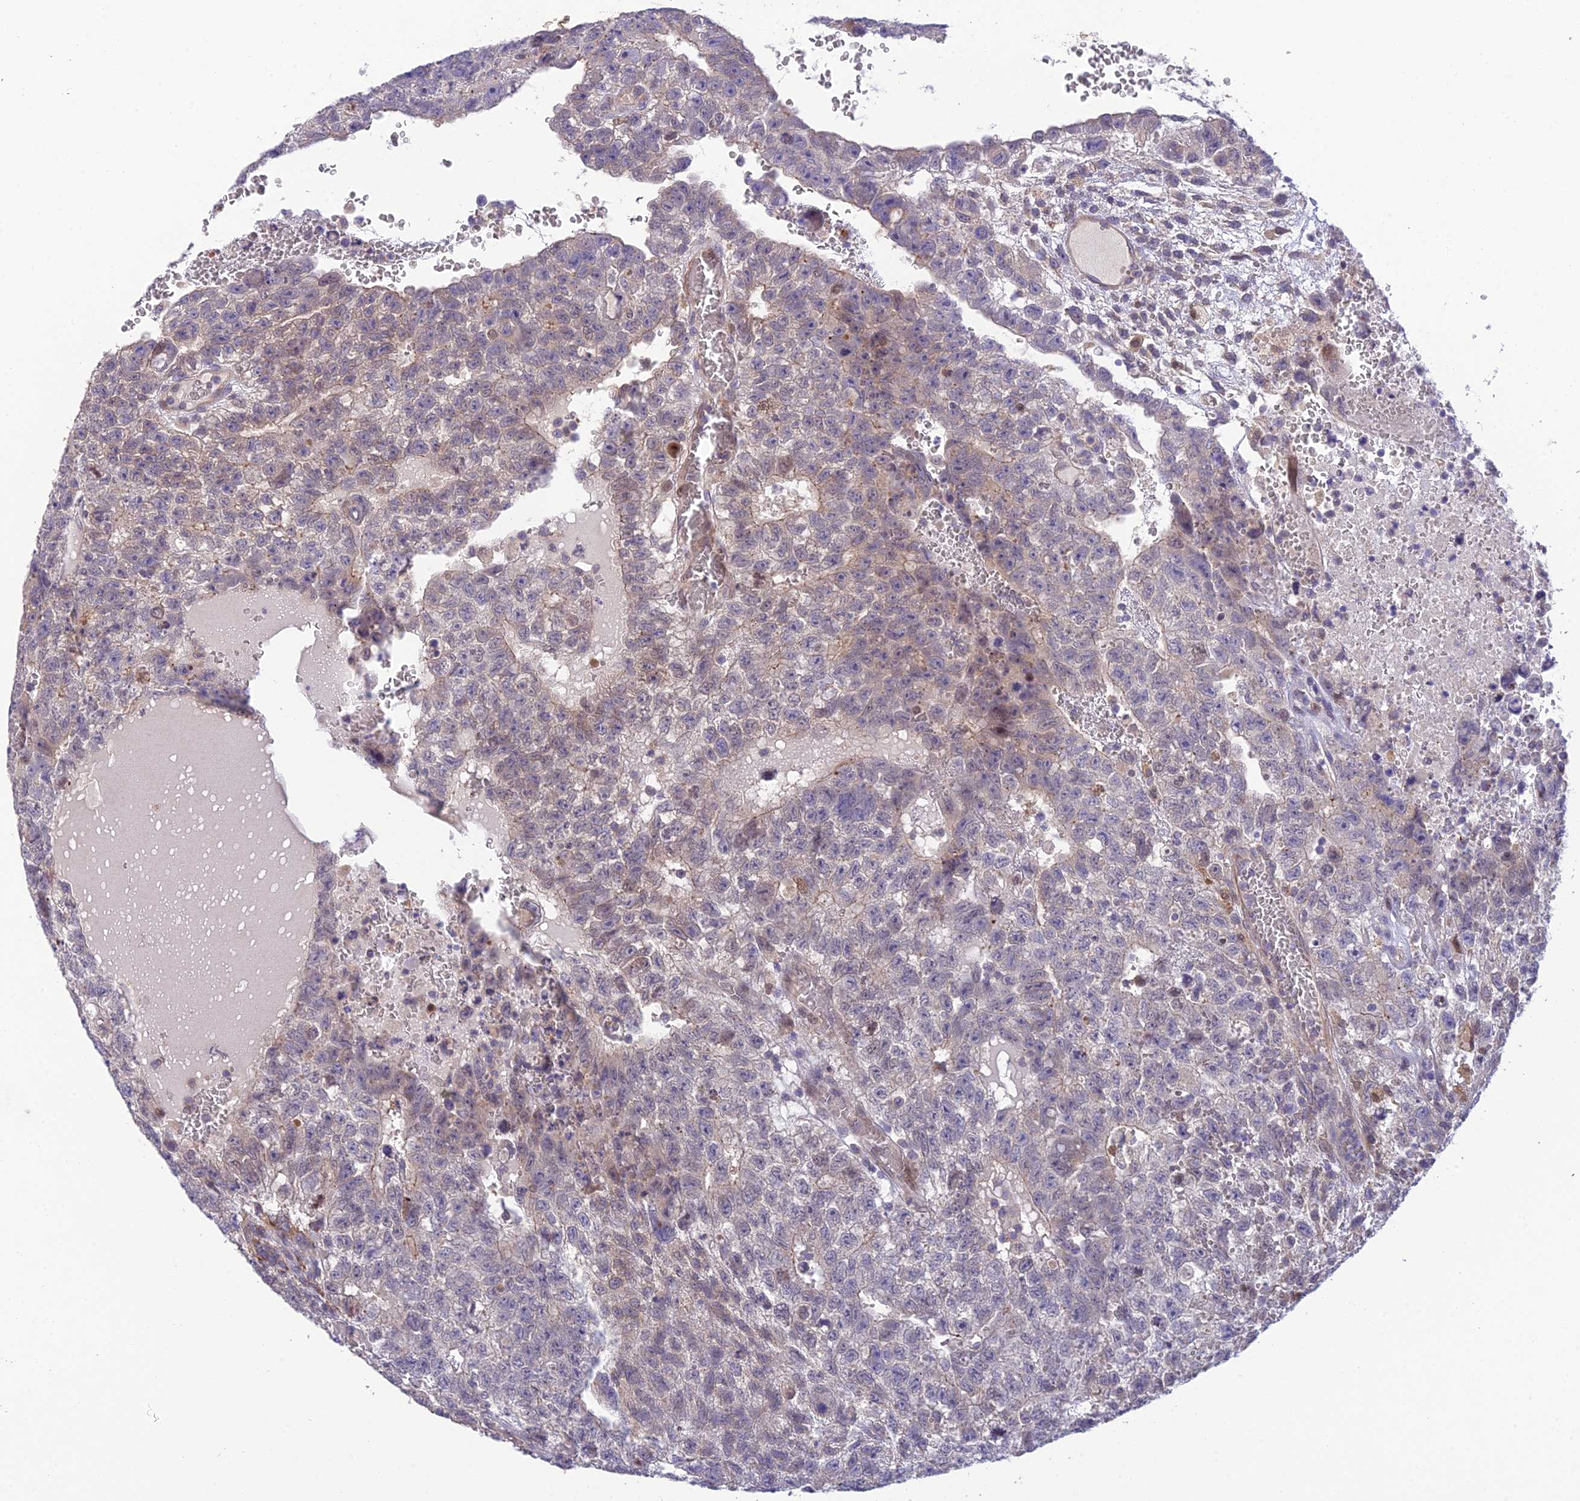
{"staining": {"intensity": "negative", "quantity": "none", "location": "none"}, "tissue": "testis cancer", "cell_type": "Tumor cells", "image_type": "cancer", "snomed": [{"axis": "morphology", "description": "Carcinoma, Embryonal, NOS"}, {"axis": "topography", "description": "Testis"}], "caption": "The micrograph exhibits no staining of tumor cells in testis cancer. Nuclei are stained in blue.", "gene": "BMT2", "patient": {"sex": "male", "age": 26}}